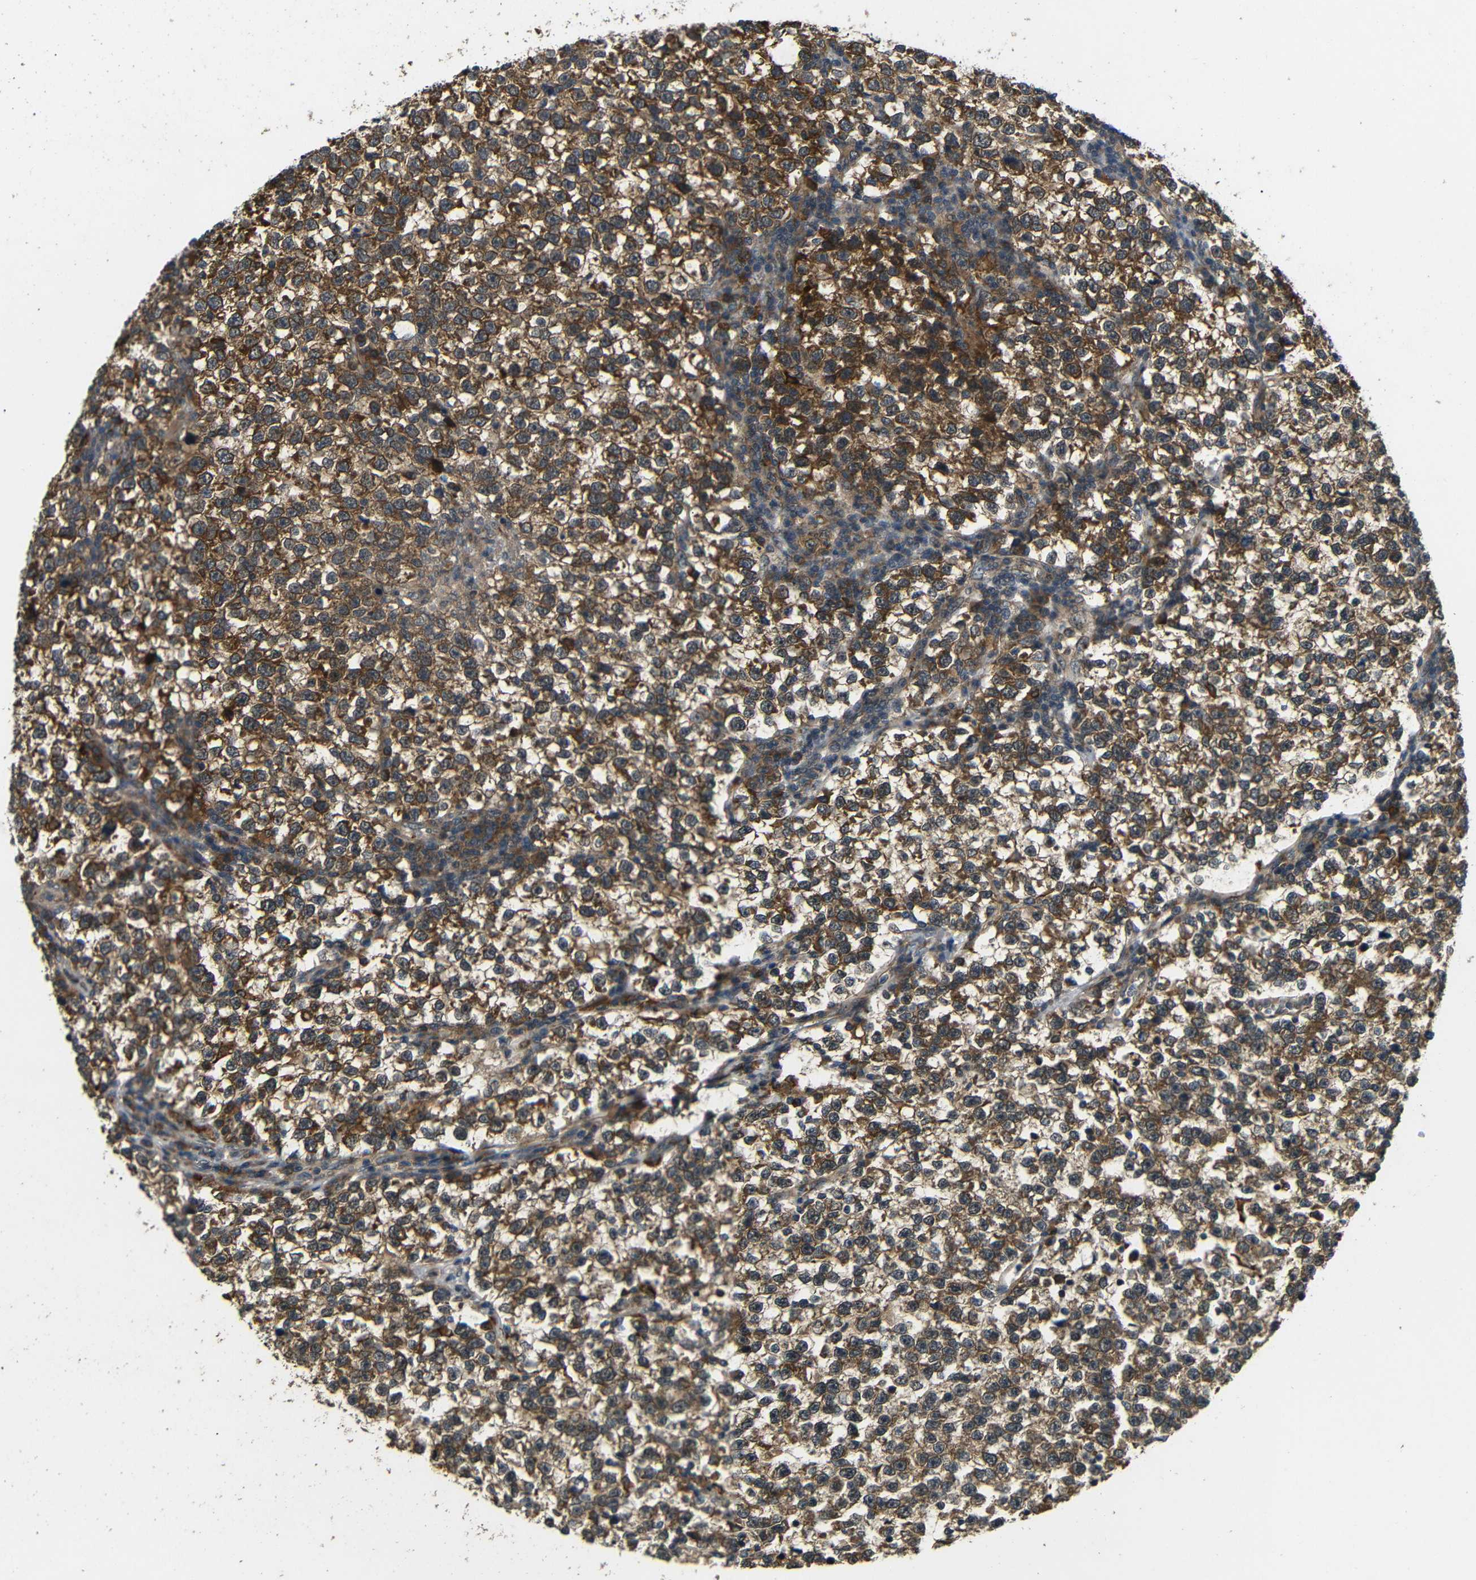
{"staining": {"intensity": "strong", "quantity": ">75%", "location": "cytoplasmic/membranous"}, "tissue": "testis cancer", "cell_type": "Tumor cells", "image_type": "cancer", "snomed": [{"axis": "morphology", "description": "Normal tissue, NOS"}, {"axis": "morphology", "description": "Seminoma, NOS"}, {"axis": "topography", "description": "Testis"}], "caption": "Testis seminoma tissue demonstrates strong cytoplasmic/membranous staining in approximately >75% of tumor cells", "gene": "EPHB2", "patient": {"sex": "male", "age": 43}}